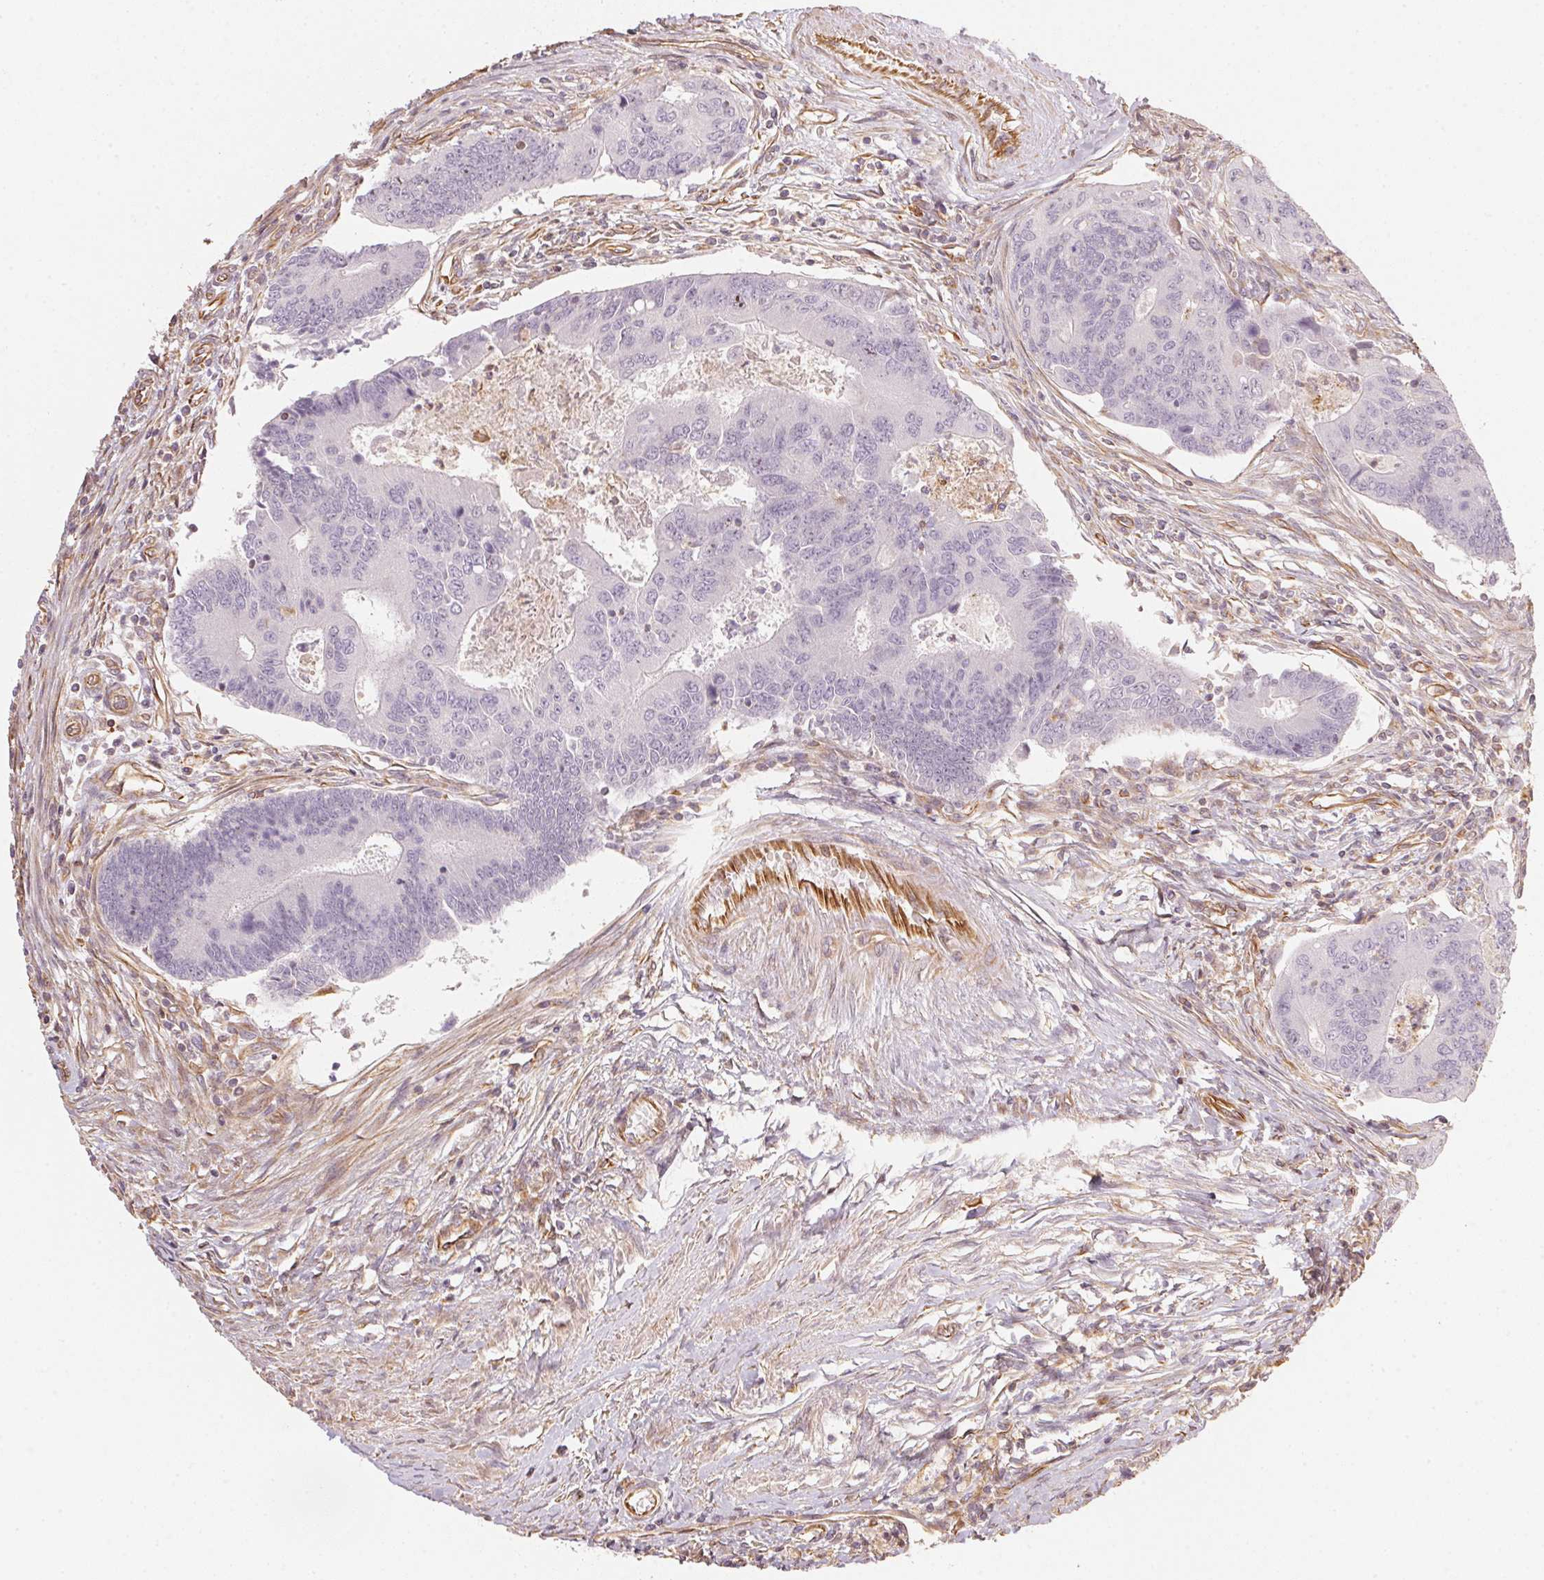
{"staining": {"intensity": "negative", "quantity": "none", "location": "none"}, "tissue": "colorectal cancer", "cell_type": "Tumor cells", "image_type": "cancer", "snomed": [{"axis": "morphology", "description": "Adenocarcinoma, NOS"}, {"axis": "topography", "description": "Colon"}], "caption": "A high-resolution photomicrograph shows immunohistochemistry (IHC) staining of adenocarcinoma (colorectal), which demonstrates no significant staining in tumor cells. (Stains: DAB (3,3'-diaminobenzidine) immunohistochemistry (IHC) with hematoxylin counter stain, Microscopy: brightfield microscopy at high magnification).", "gene": "FOXR2", "patient": {"sex": "female", "age": 67}}